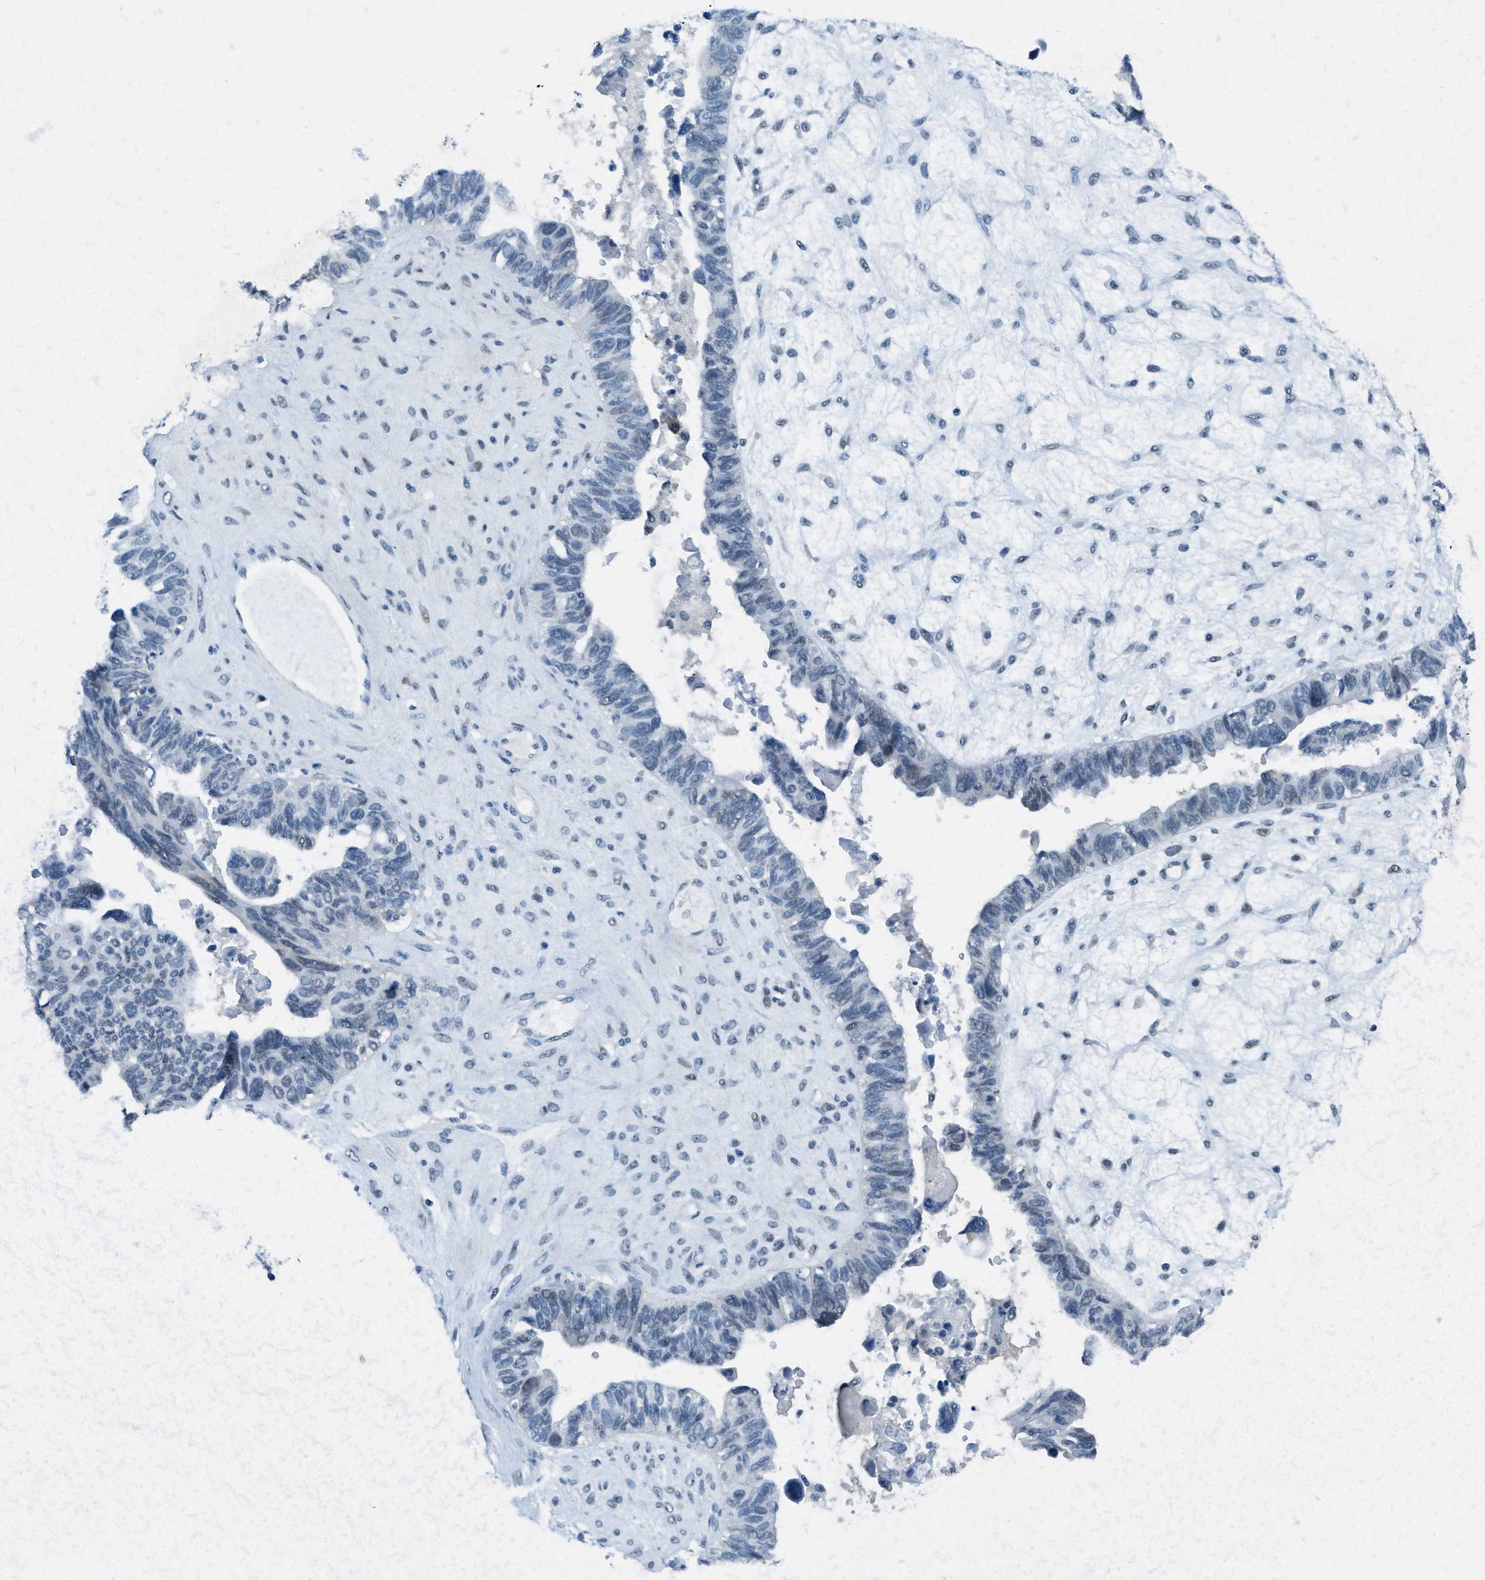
{"staining": {"intensity": "negative", "quantity": "none", "location": "none"}, "tissue": "ovarian cancer", "cell_type": "Tumor cells", "image_type": "cancer", "snomed": [{"axis": "morphology", "description": "Cystadenocarcinoma, serous, NOS"}, {"axis": "topography", "description": "Ovary"}], "caption": "Immunohistochemistry (IHC) of human serous cystadenocarcinoma (ovarian) shows no positivity in tumor cells.", "gene": "TTC13", "patient": {"sex": "female", "age": 79}}